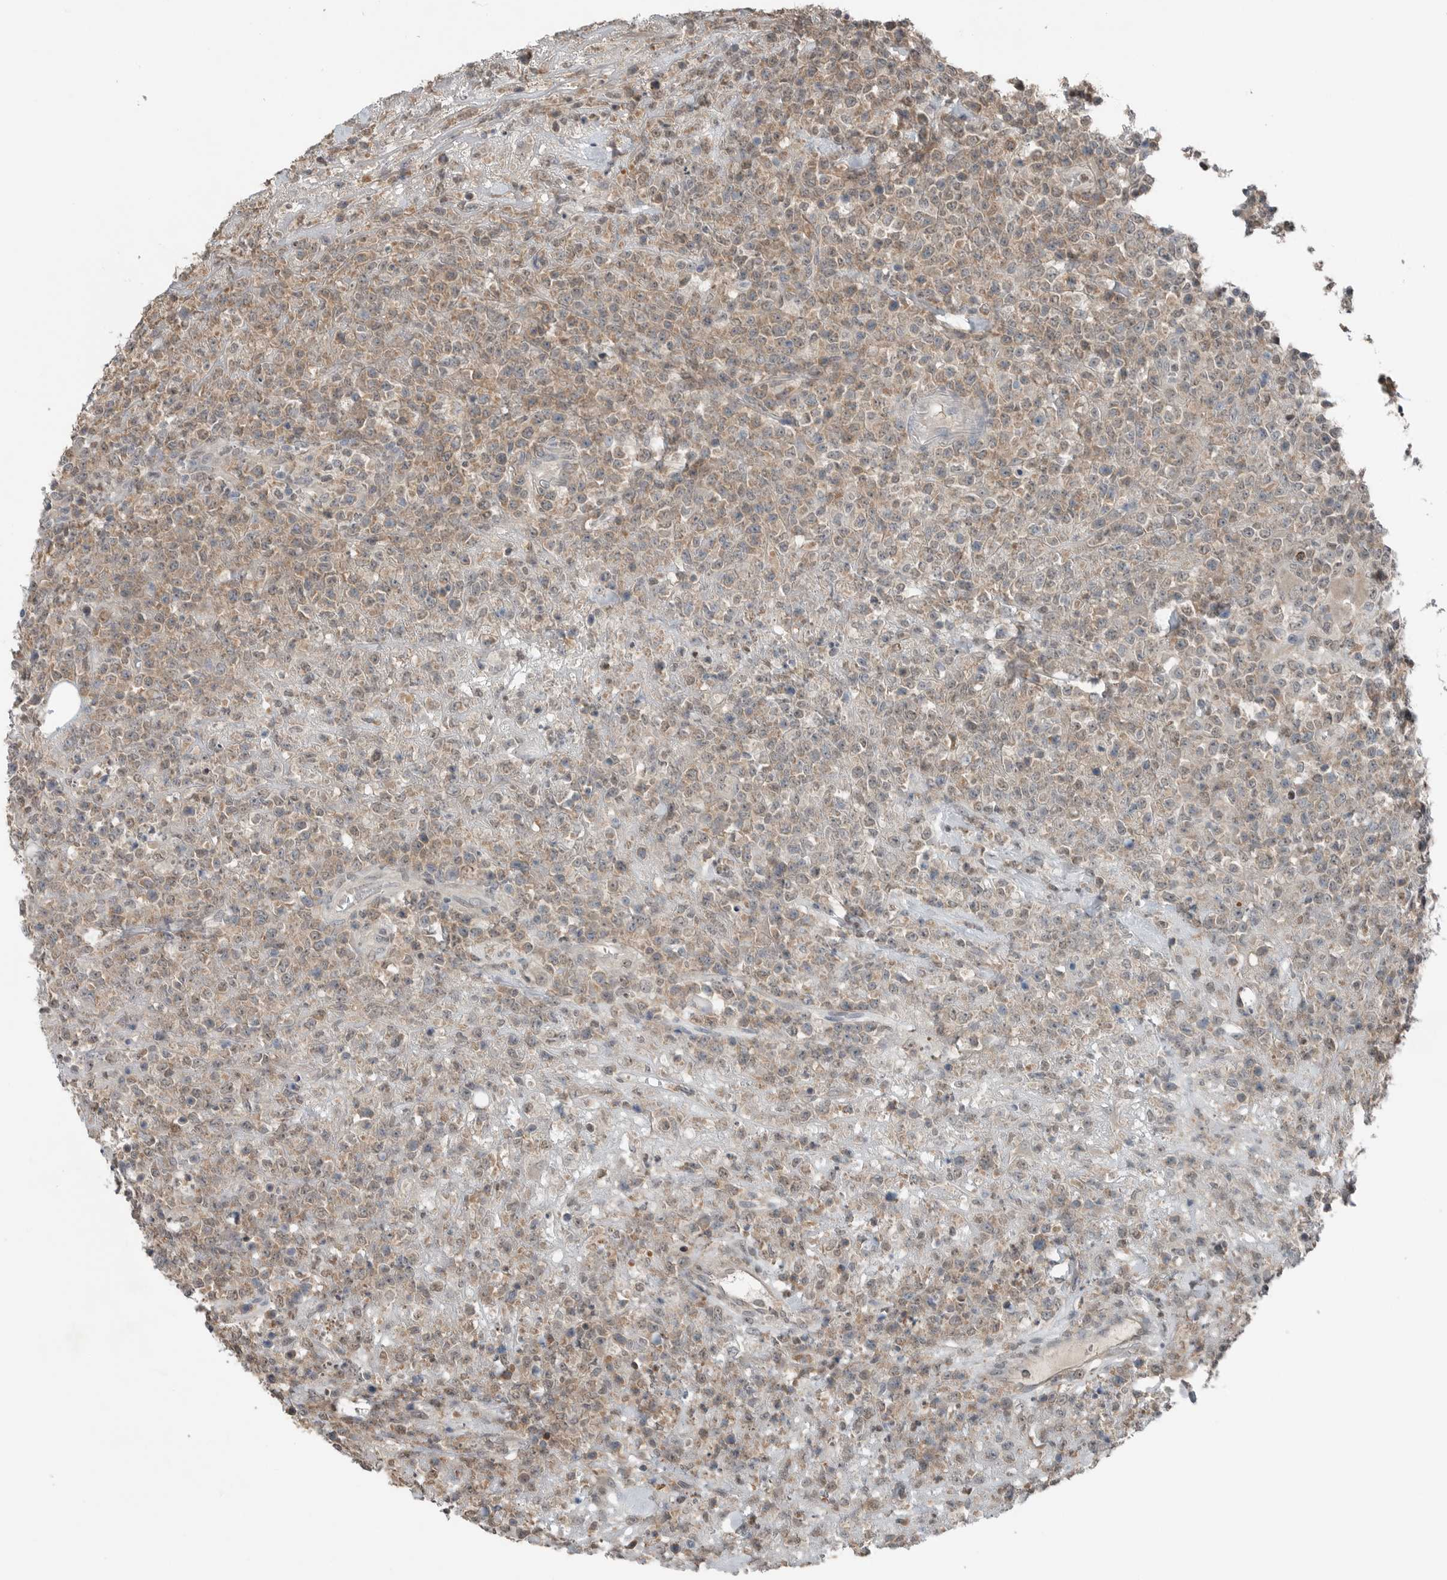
{"staining": {"intensity": "weak", "quantity": ">75%", "location": "cytoplasmic/membranous"}, "tissue": "lymphoma", "cell_type": "Tumor cells", "image_type": "cancer", "snomed": [{"axis": "morphology", "description": "Malignant lymphoma, non-Hodgkin's type, High grade"}, {"axis": "topography", "description": "Colon"}], "caption": "The image exhibits a brown stain indicating the presence of a protein in the cytoplasmic/membranous of tumor cells in malignant lymphoma, non-Hodgkin's type (high-grade).", "gene": "MFAP3L", "patient": {"sex": "female", "age": 53}}